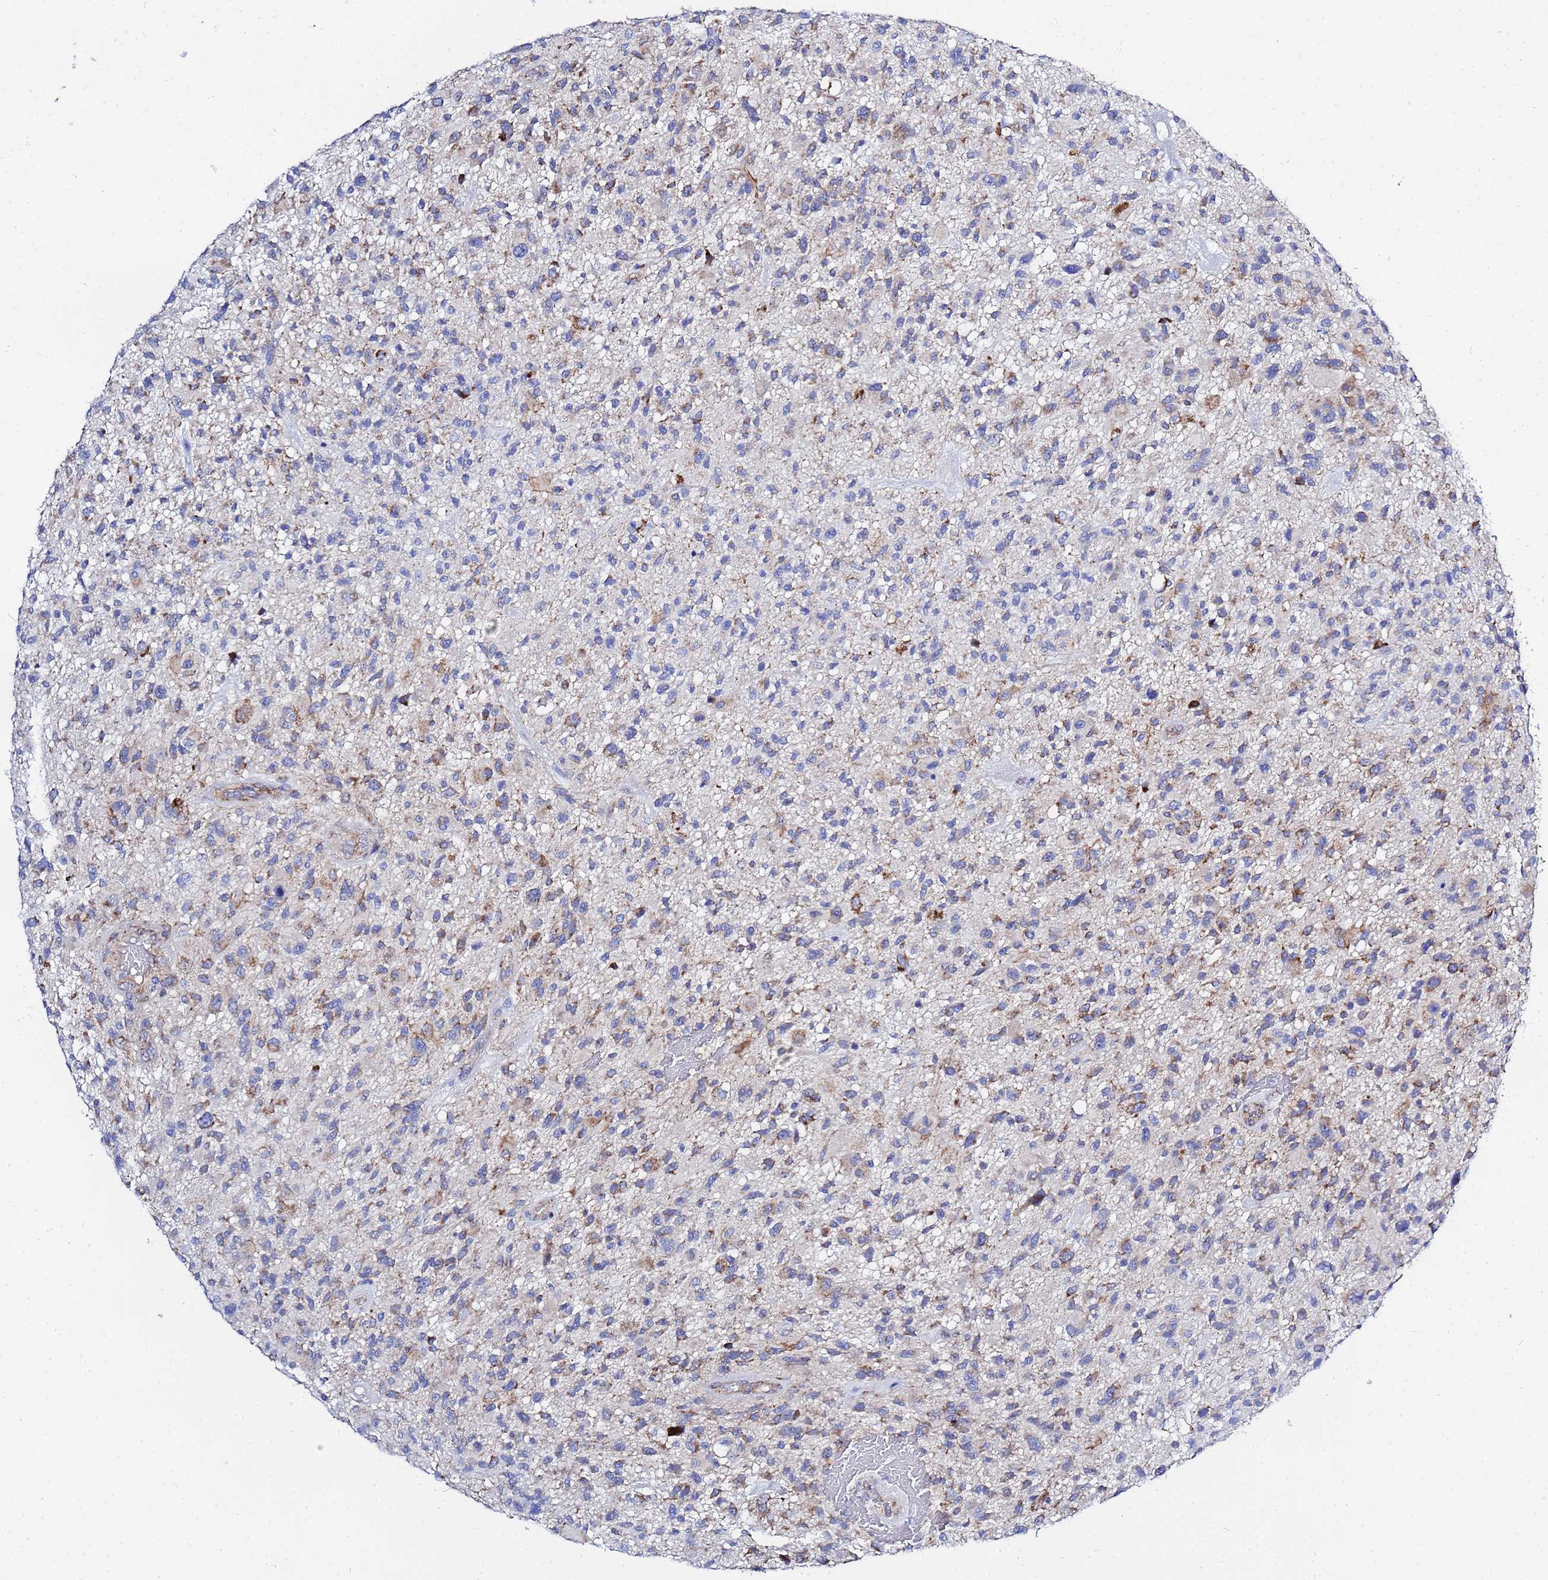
{"staining": {"intensity": "moderate", "quantity": "<25%", "location": "cytoplasmic/membranous"}, "tissue": "glioma", "cell_type": "Tumor cells", "image_type": "cancer", "snomed": [{"axis": "morphology", "description": "Glioma, malignant, High grade"}, {"axis": "topography", "description": "Brain"}], "caption": "Immunohistochemistry (DAB) staining of human glioma demonstrates moderate cytoplasmic/membranous protein expression in approximately <25% of tumor cells.", "gene": "FAHD2A", "patient": {"sex": "male", "age": 47}}